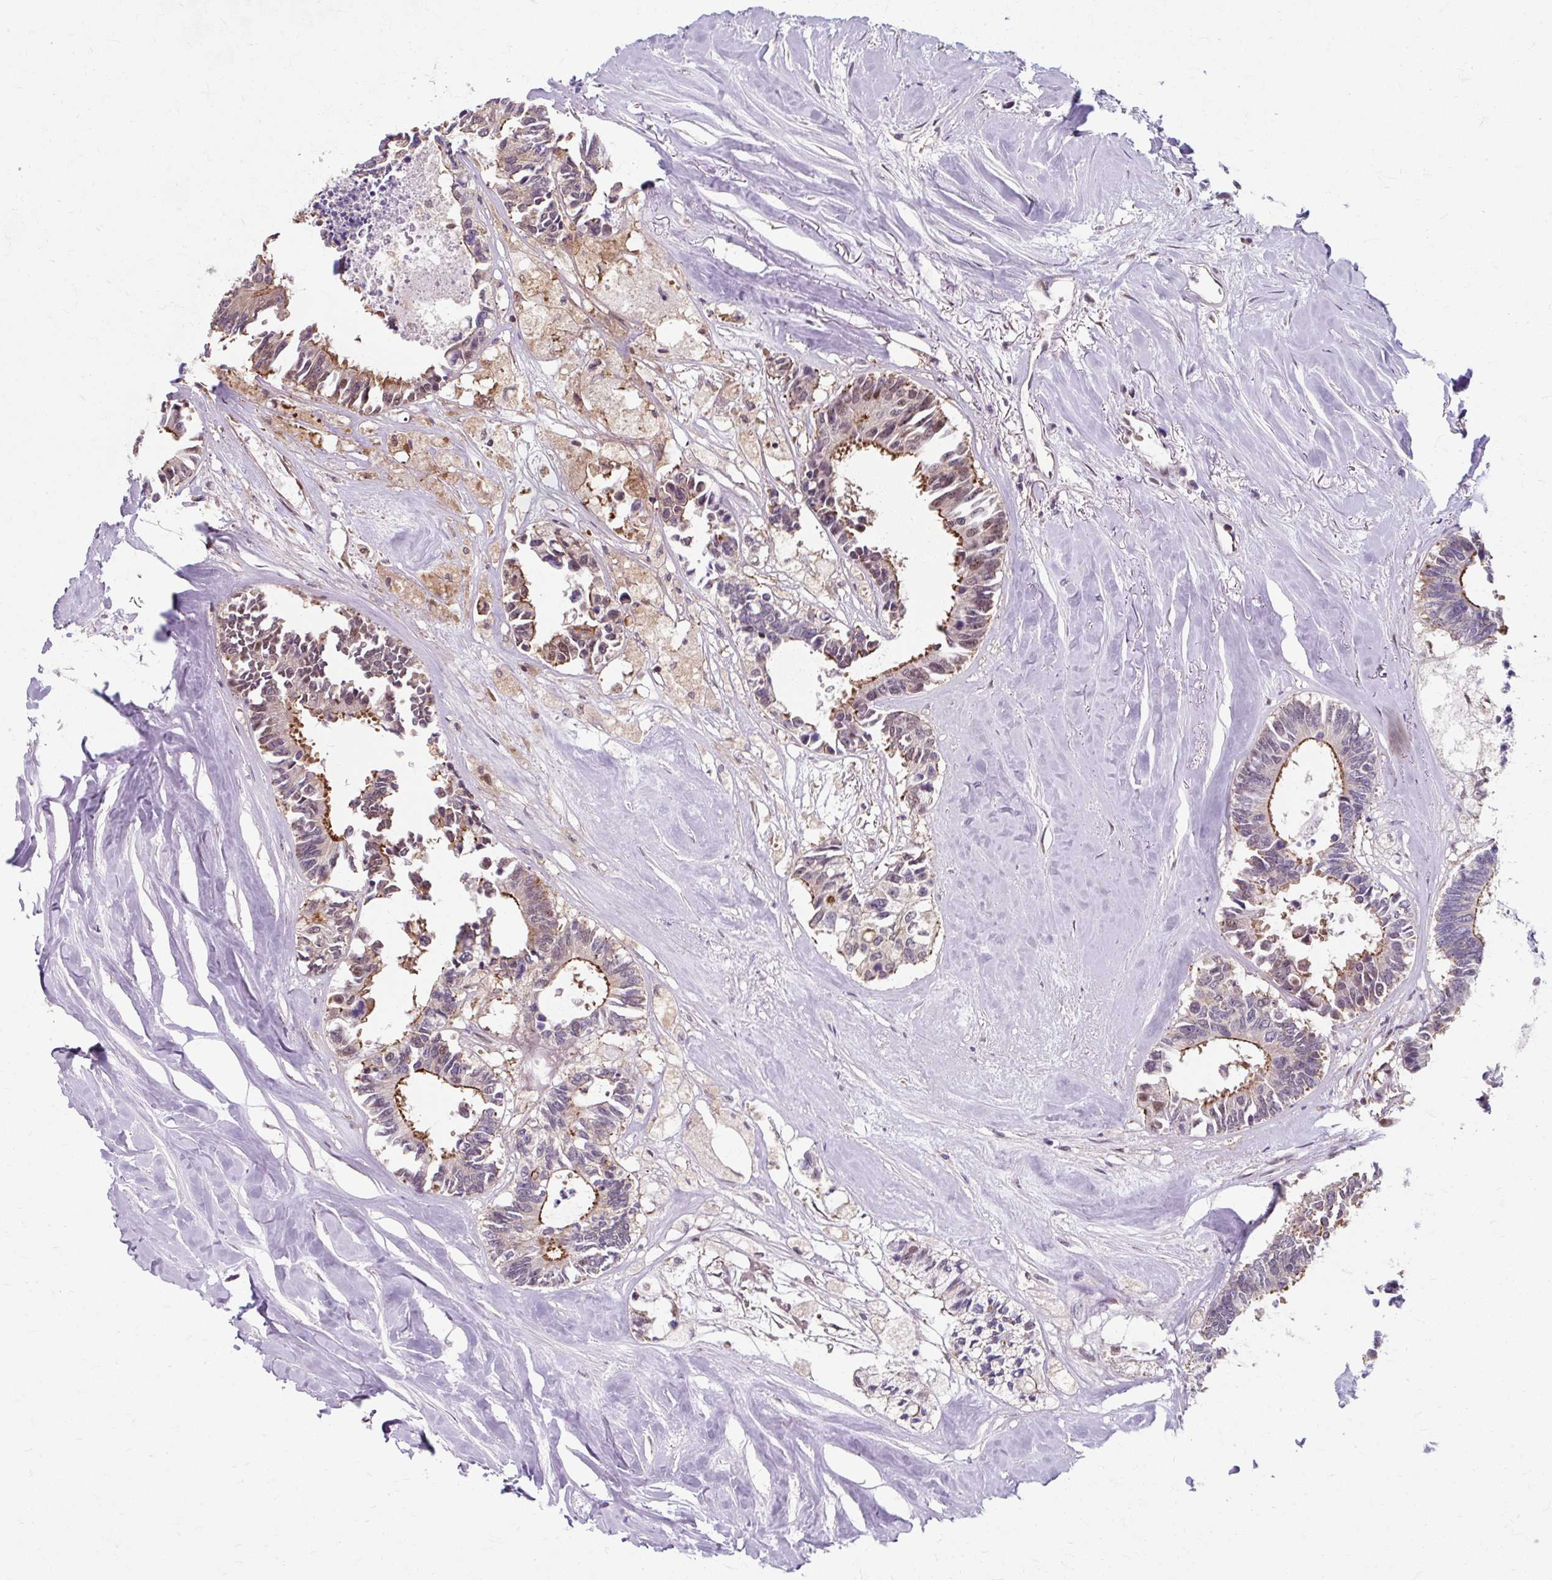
{"staining": {"intensity": "moderate", "quantity": "<25%", "location": "cytoplasmic/membranous,nuclear"}, "tissue": "colorectal cancer", "cell_type": "Tumor cells", "image_type": "cancer", "snomed": [{"axis": "morphology", "description": "Adenocarcinoma, NOS"}, {"axis": "topography", "description": "Colon"}, {"axis": "topography", "description": "Rectum"}], "caption": "Tumor cells display moderate cytoplasmic/membranous and nuclear expression in about <25% of cells in adenocarcinoma (colorectal).", "gene": "ZNF555", "patient": {"sex": "male", "age": 57}}